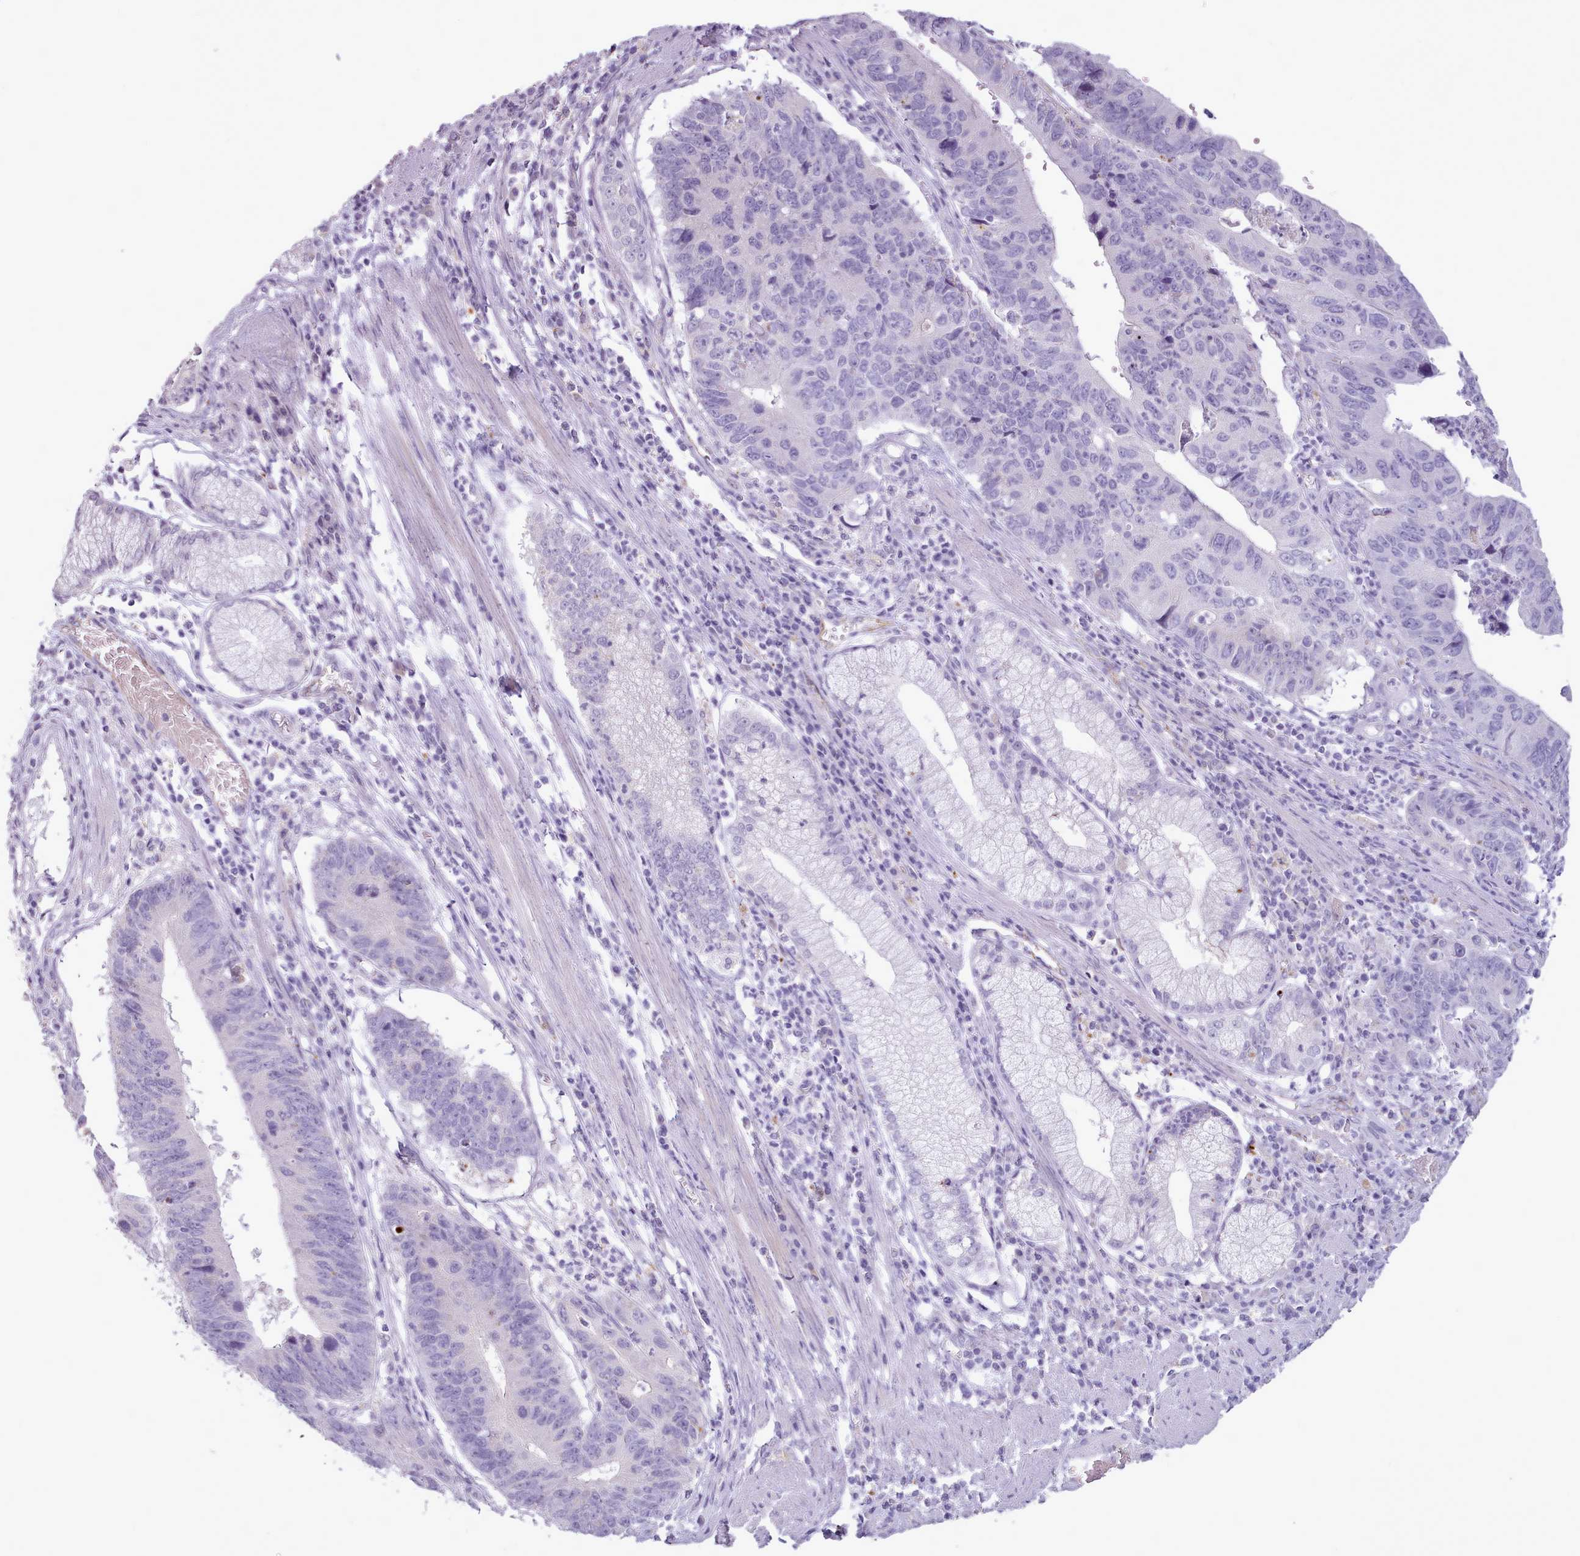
{"staining": {"intensity": "negative", "quantity": "none", "location": "none"}, "tissue": "stomach cancer", "cell_type": "Tumor cells", "image_type": "cancer", "snomed": [{"axis": "morphology", "description": "Adenocarcinoma, NOS"}, {"axis": "topography", "description": "Stomach"}], "caption": "An image of stomach adenocarcinoma stained for a protein exhibits no brown staining in tumor cells.", "gene": "ATRAID", "patient": {"sex": "male", "age": 59}}